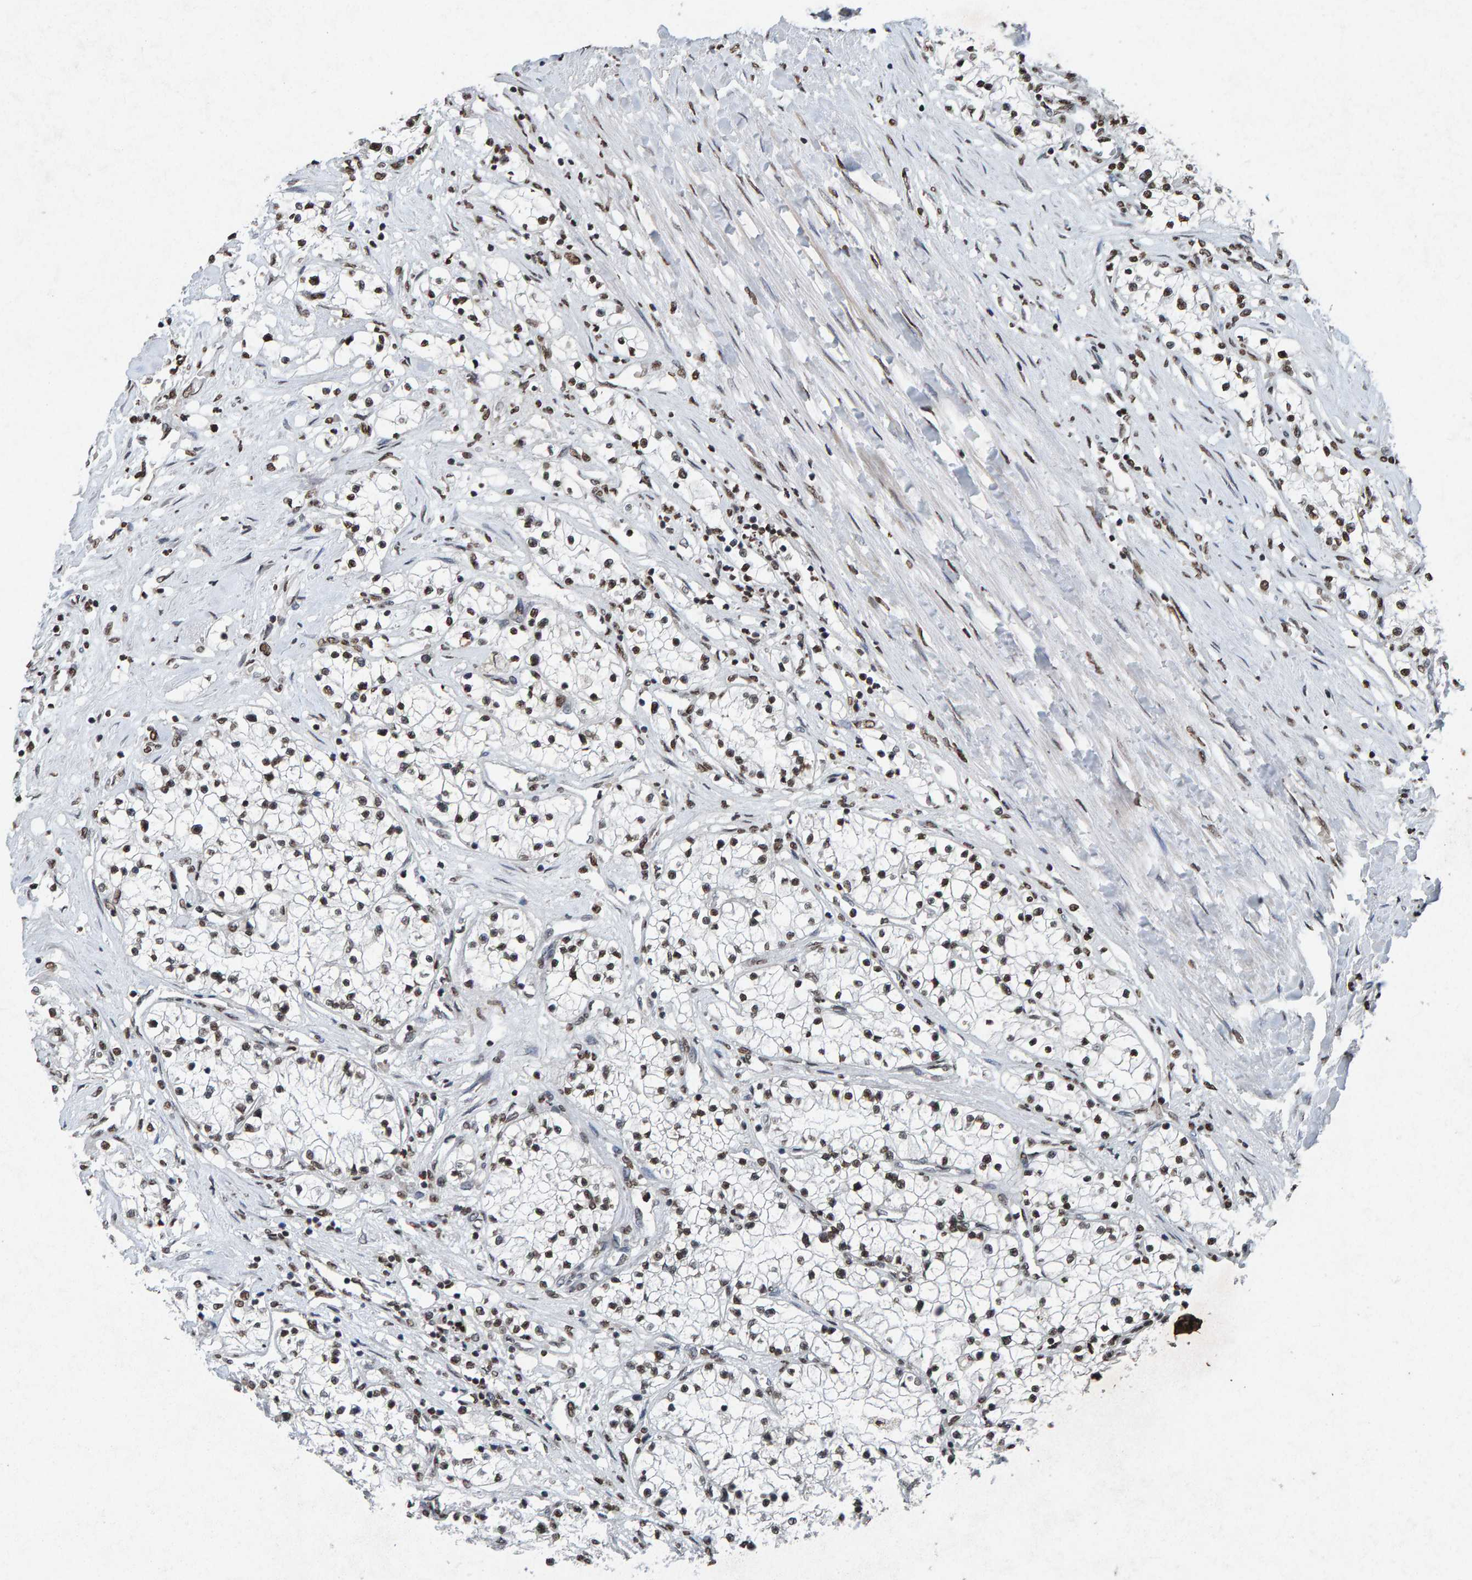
{"staining": {"intensity": "moderate", "quantity": "25%-75%", "location": "nuclear"}, "tissue": "renal cancer", "cell_type": "Tumor cells", "image_type": "cancer", "snomed": [{"axis": "morphology", "description": "Adenocarcinoma, NOS"}, {"axis": "topography", "description": "Kidney"}], "caption": "Human renal cancer (adenocarcinoma) stained with a protein marker displays moderate staining in tumor cells.", "gene": "H2AZ1", "patient": {"sex": "male", "age": 68}}